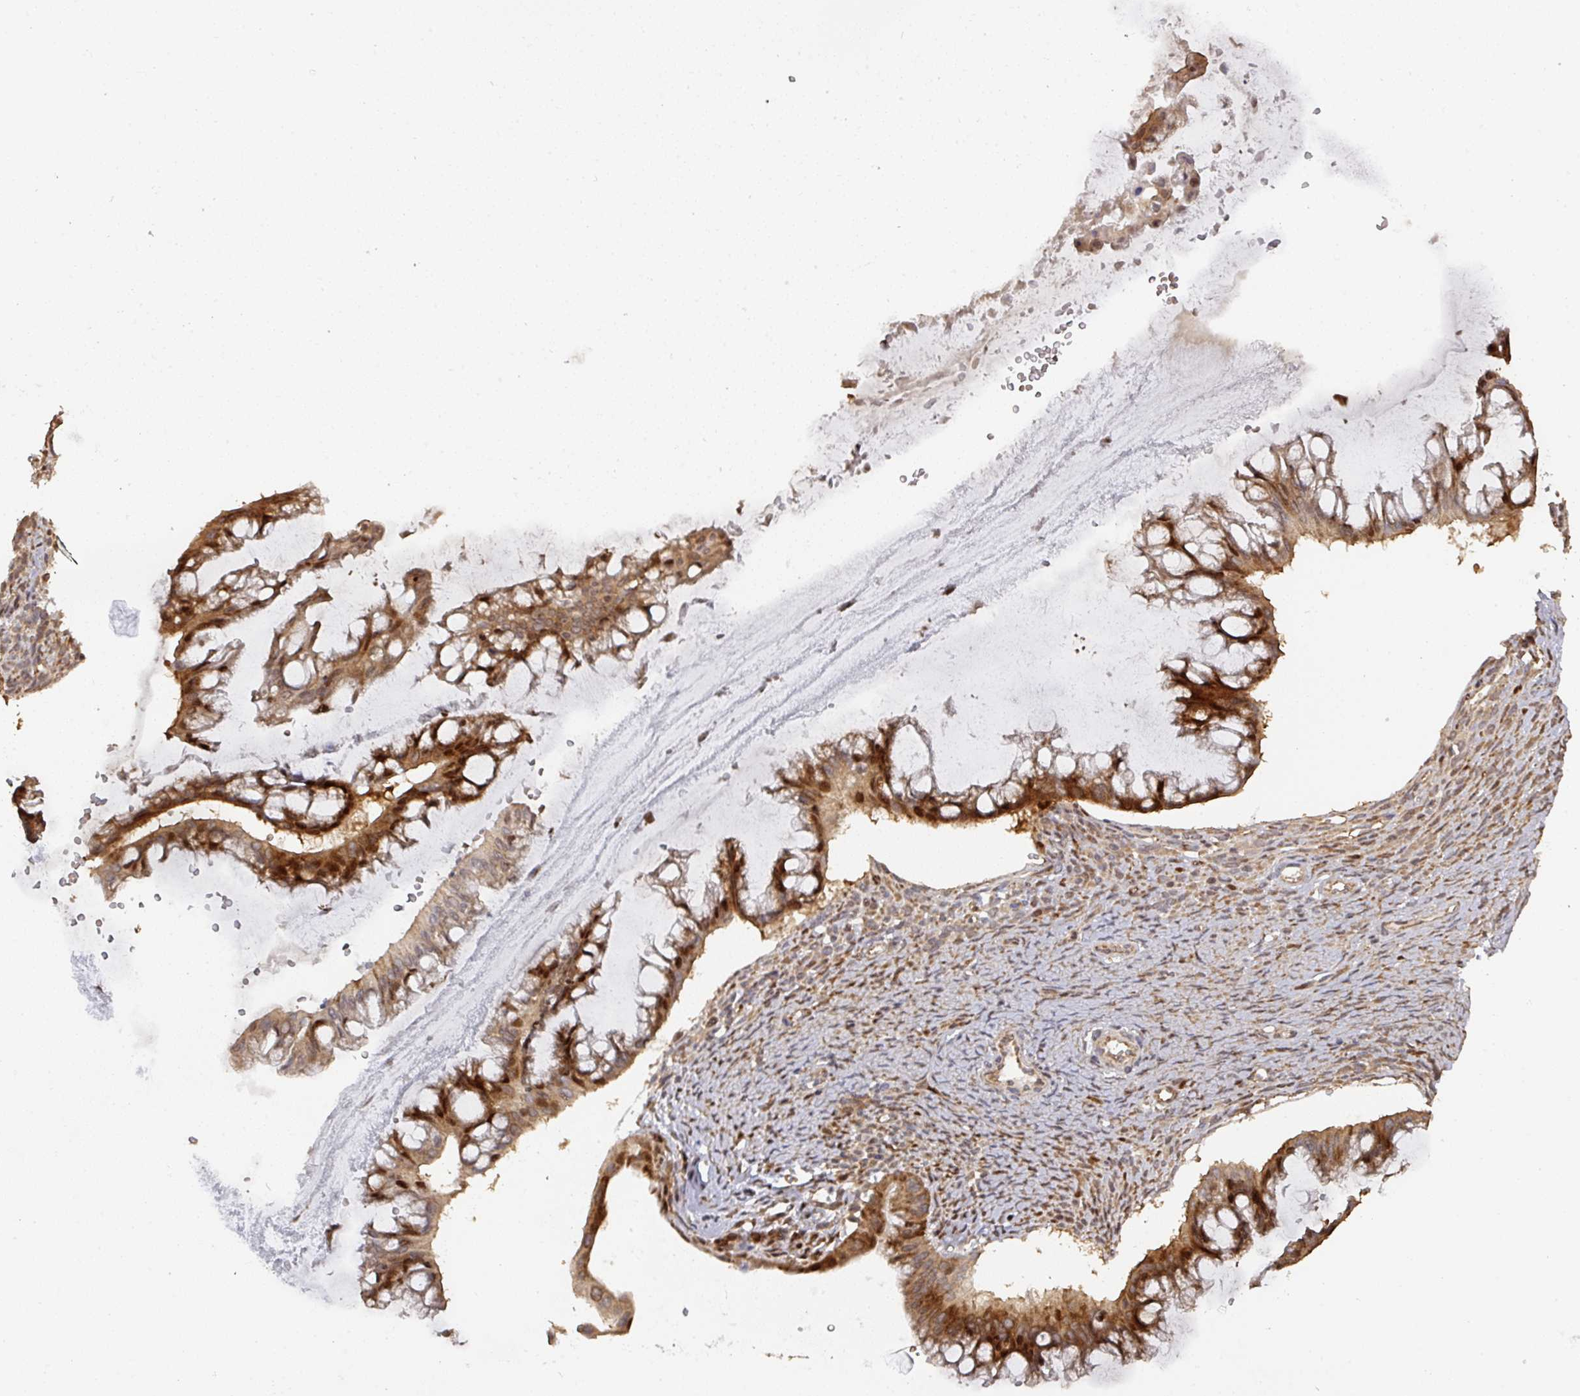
{"staining": {"intensity": "strong", "quantity": ">75%", "location": "cytoplasmic/membranous,nuclear"}, "tissue": "ovarian cancer", "cell_type": "Tumor cells", "image_type": "cancer", "snomed": [{"axis": "morphology", "description": "Cystadenocarcinoma, mucinous, NOS"}, {"axis": "topography", "description": "Ovary"}], "caption": "Tumor cells show strong cytoplasmic/membranous and nuclear expression in approximately >75% of cells in ovarian mucinous cystadenocarcinoma. Immunohistochemistry (ihc) stains the protein of interest in brown and the nuclei are stained blue.", "gene": "CA7", "patient": {"sex": "female", "age": 73}}